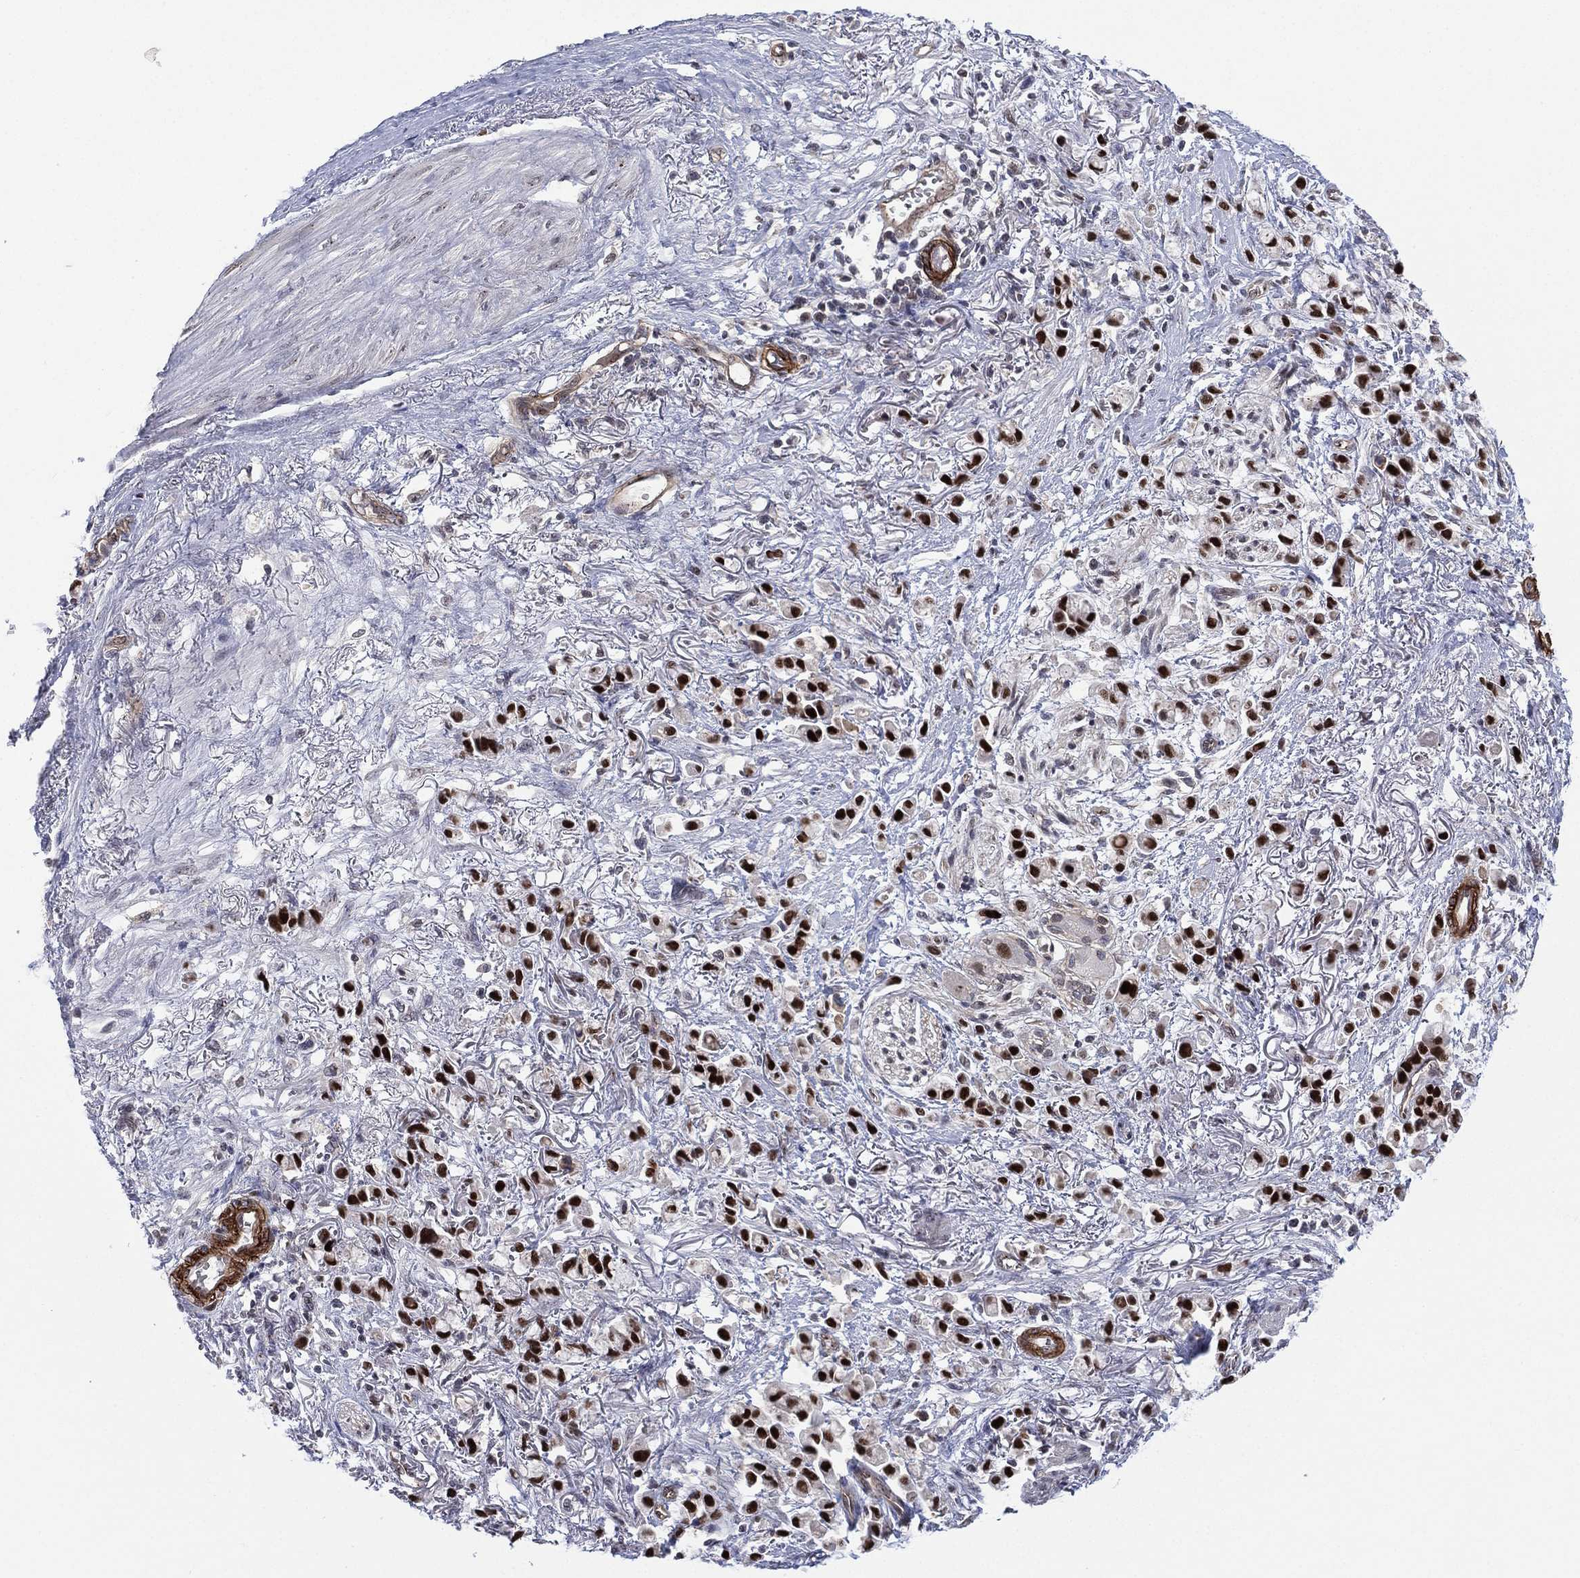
{"staining": {"intensity": "strong", "quantity": ">75%", "location": "nuclear"}, "tissue": "stomach cancer", "cell_type": "Tumor cells", "image_type": "cancer", "snomed": [{"axis": "morphology", "description": "Adenocarcinoma, NOS"}, {"axis": "topography", "description": "Stomach"}], "caption": "Strong nuclear positivity for a protein is identified in about >75% of tumor cells of adenocarcinoma (stomach) using immunohistochemistry.", "gene": "GSE1", "patient": {"sex": "female", "age": 81}}